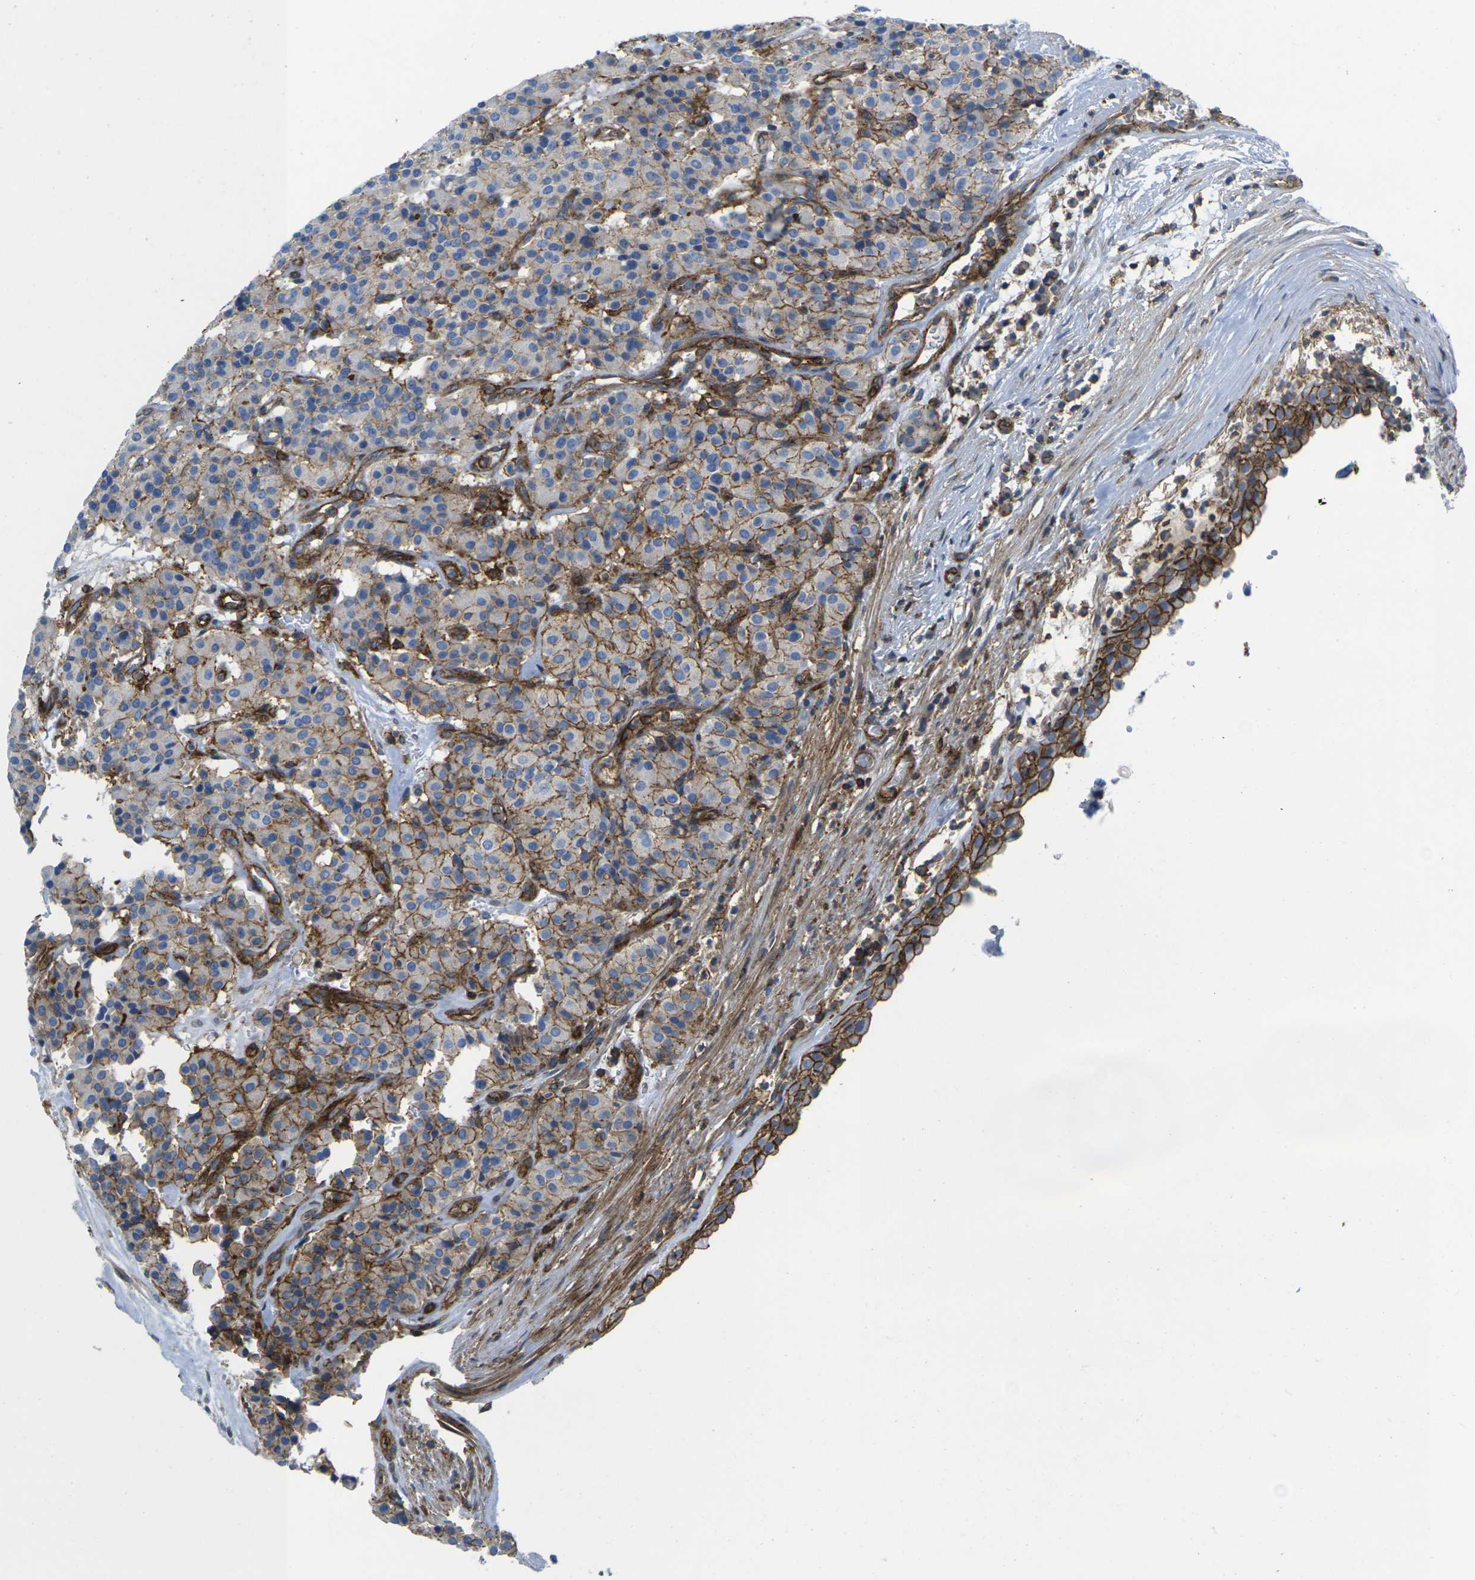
{"staining": {"intensity": "moderate", "quantity": "25%-75%", "location": "cytoplasmic/membranous"}, "tissue": "carcinoid", "cell_type": "Tumor cells", "image_type": "cancer", "snomed": [{"axis": "morphology", "description": "Carcinoid, malignant, NOS"}, {"axis": "topography", "description": "Lung"}], "caption": "Immunohistochemical staining of malignant carcinoid demonstrates medium levels of moderate cytoplasmic/membranous positivity in approximately 25%-75% of tumor cells. (IHC, brightfield microscopy, high magnification).", "gene": "IQGAP1", "patient": {"sex": "male", "age": 30}}